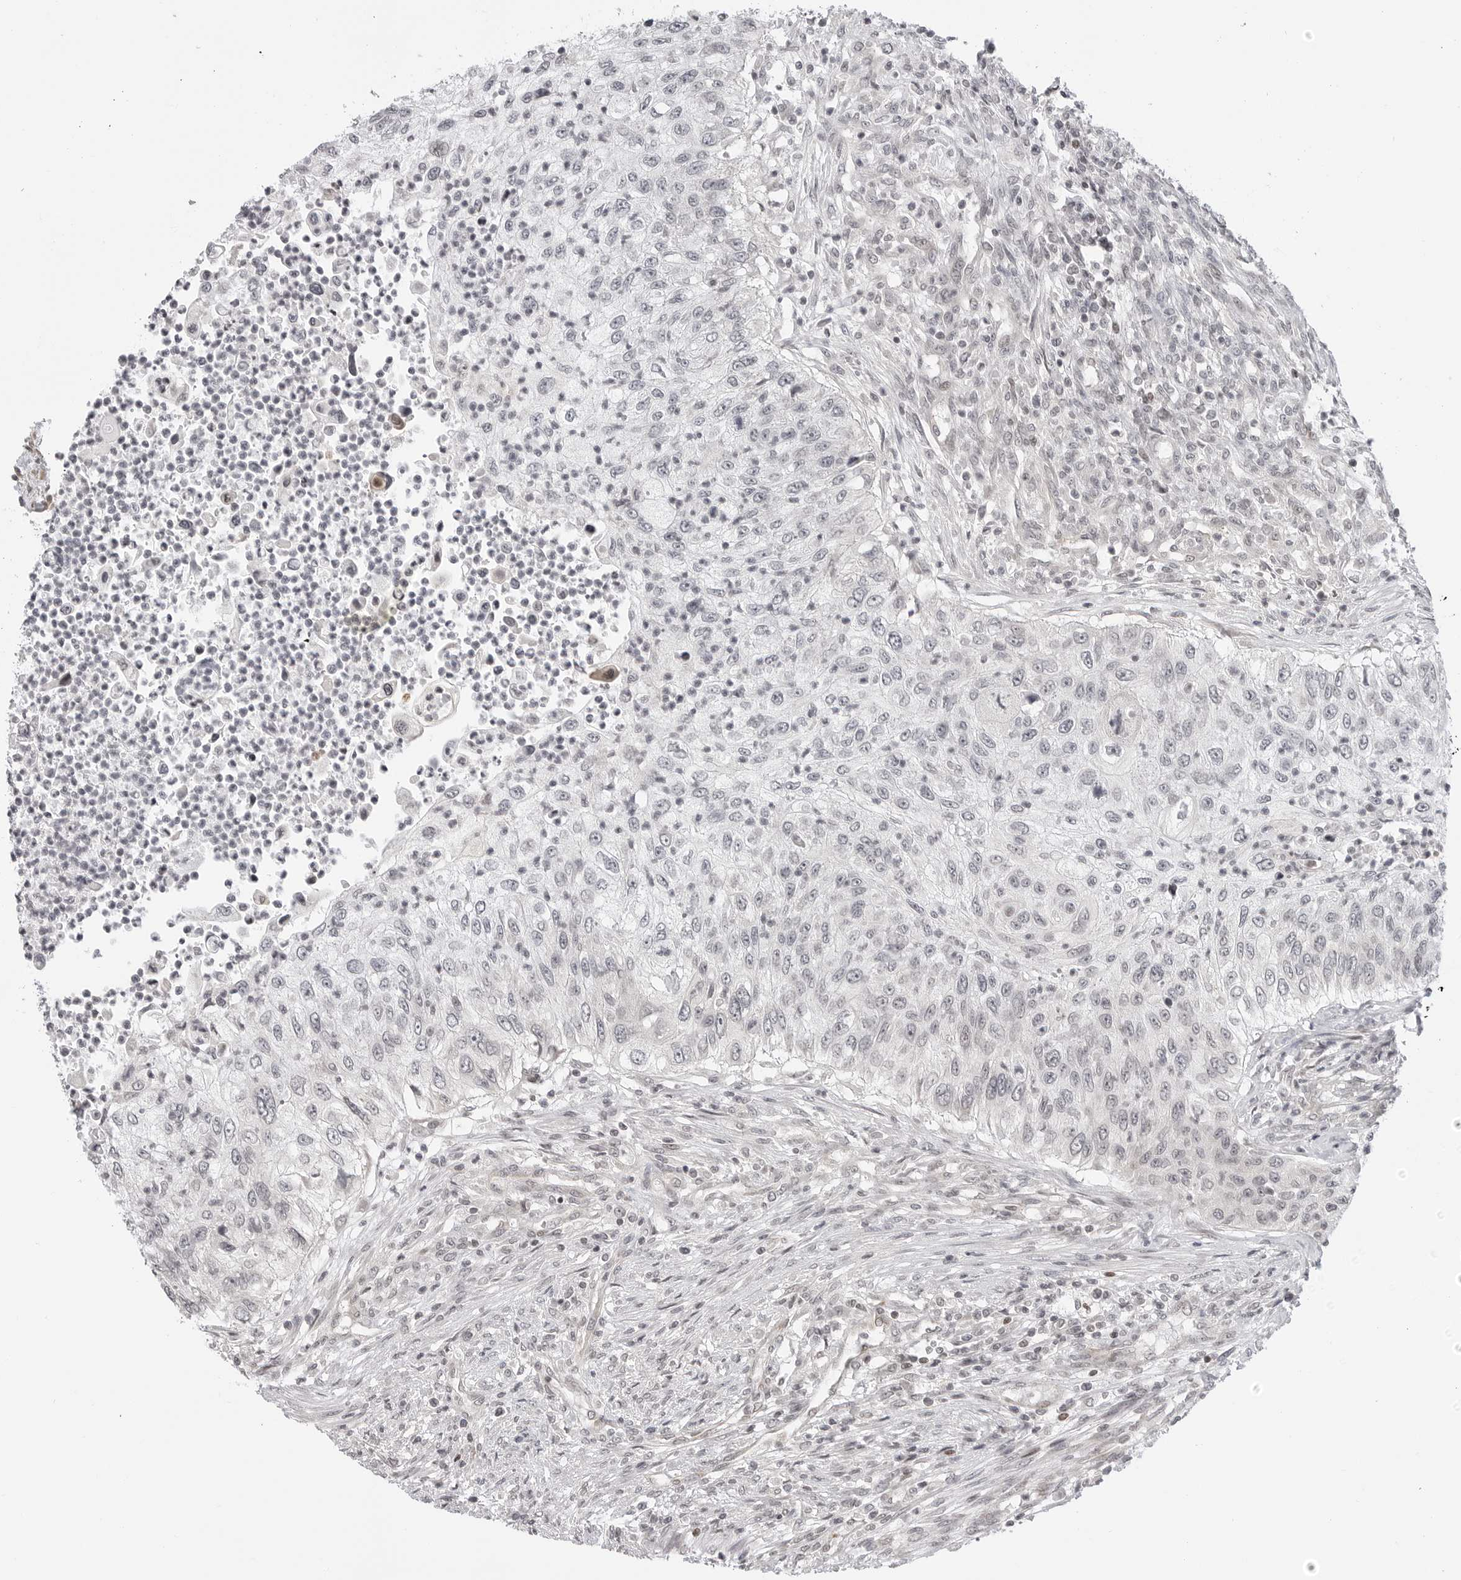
{"staining": {"intensity": "negative", "quantity": "none", "location": "none"}, "tissue": "urothelial cancer", "cell_type": "Tumor cells", "image_type": "cancer", "snomed": [{"axis": "morphology", "description": "Urothelial carcinoma, High grade"}, {"axis": "topography", "description": "Urinary bladder"}], "caption": "The IHC photomicrograph has no significant expression in tumor cells of urothelial carcinoma (high-grade) tissue.", "gene": "C8orf33", "patient": {"sex": "female", "age": 60}}